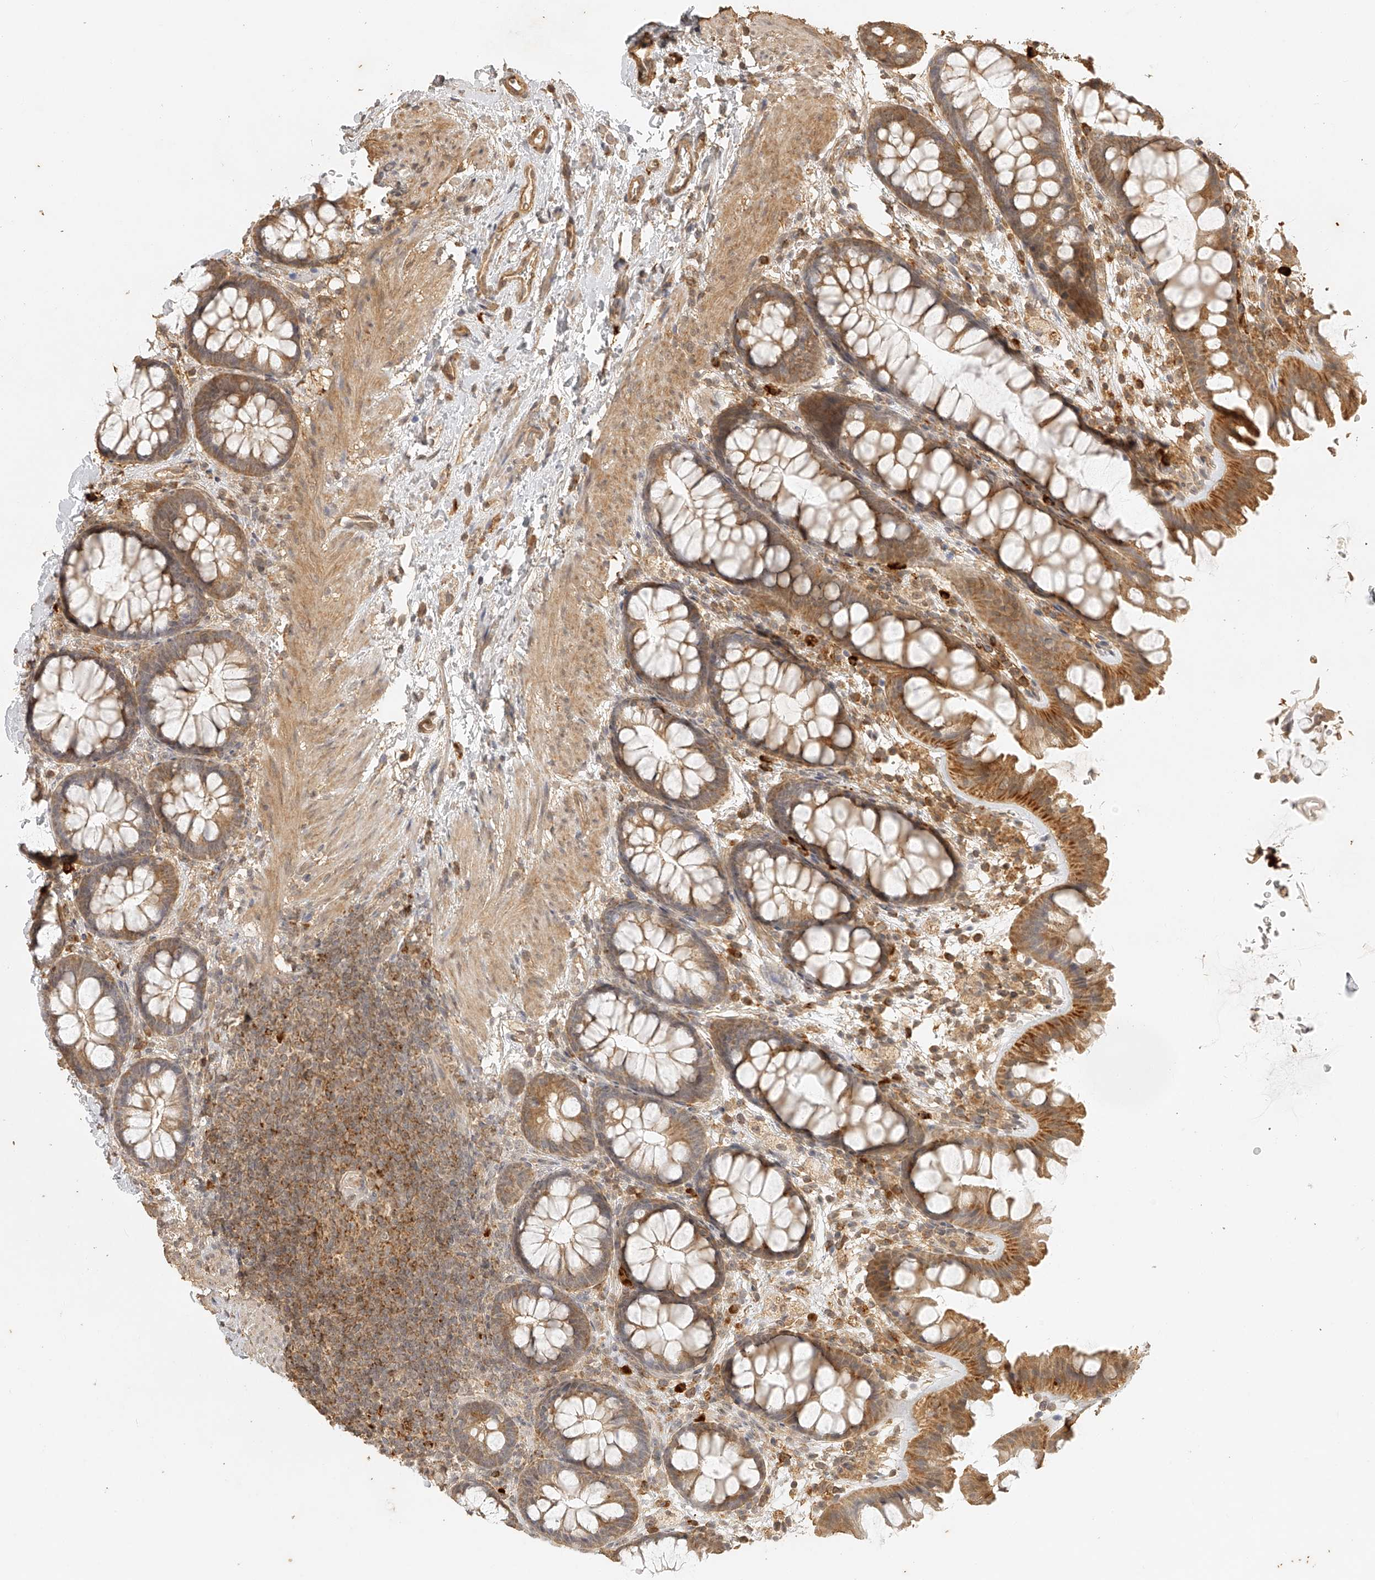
{"staining": {"intensity": "moderate", "quantity": ">75%", "location": "cytoplasmic/membranous"}, "tissue": "colon", "cell_type": "Endothelial cells", "image_type": "normal", "snomed": [{"axis": "morphology", "description": "Normal tissue, NOS"}, {"axis": "topography", "description": "Colon"}], "caption": "Immunohistochemical staining of normal human colon displays medium levels of moderate cytoplasmic/membranous expression in about >75% of endothelial cells.", "gene": "BCL2L11", "patient": {"sex": "female", "age": 62}}